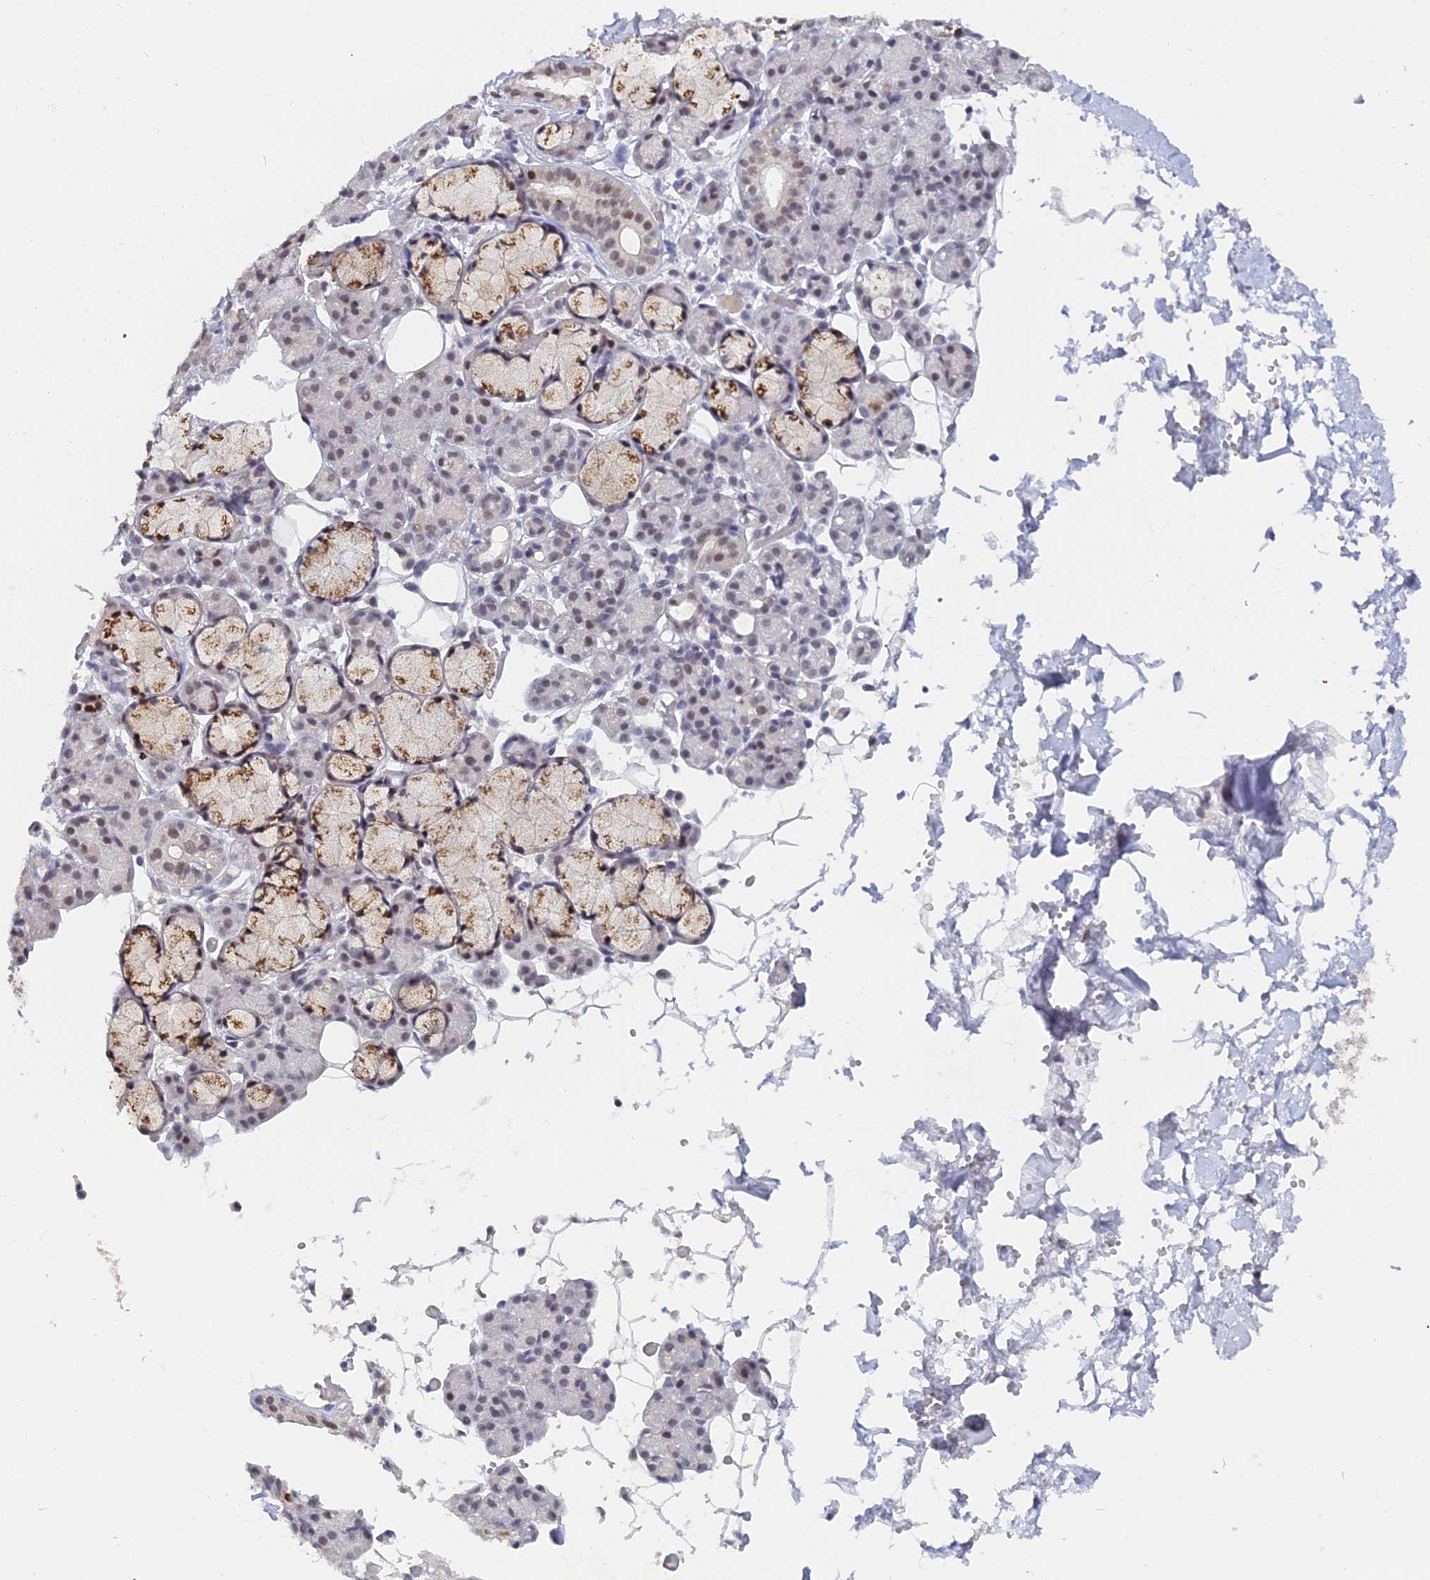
{"staining": {"intensity": "moderate", "quantity": "<25%", "location": "nuclear"}, "tissue": "salivary gland", "cell_type": "Glandular cells", "image_type": "normal", "snomed": [{"axis": "morphology", "description": "Normal tissue, NOS"}, {"axis": "topography", "description": "Salivary gland"}], "caption": "An immunohistochemistry (IHC) image of normal tissue is shown. Protein staining in brown labels moderate nuclear positivity in salivary gland within glandular cells.", "gene": "THOC3", "patient": {"sex": "male", "age": 63}}